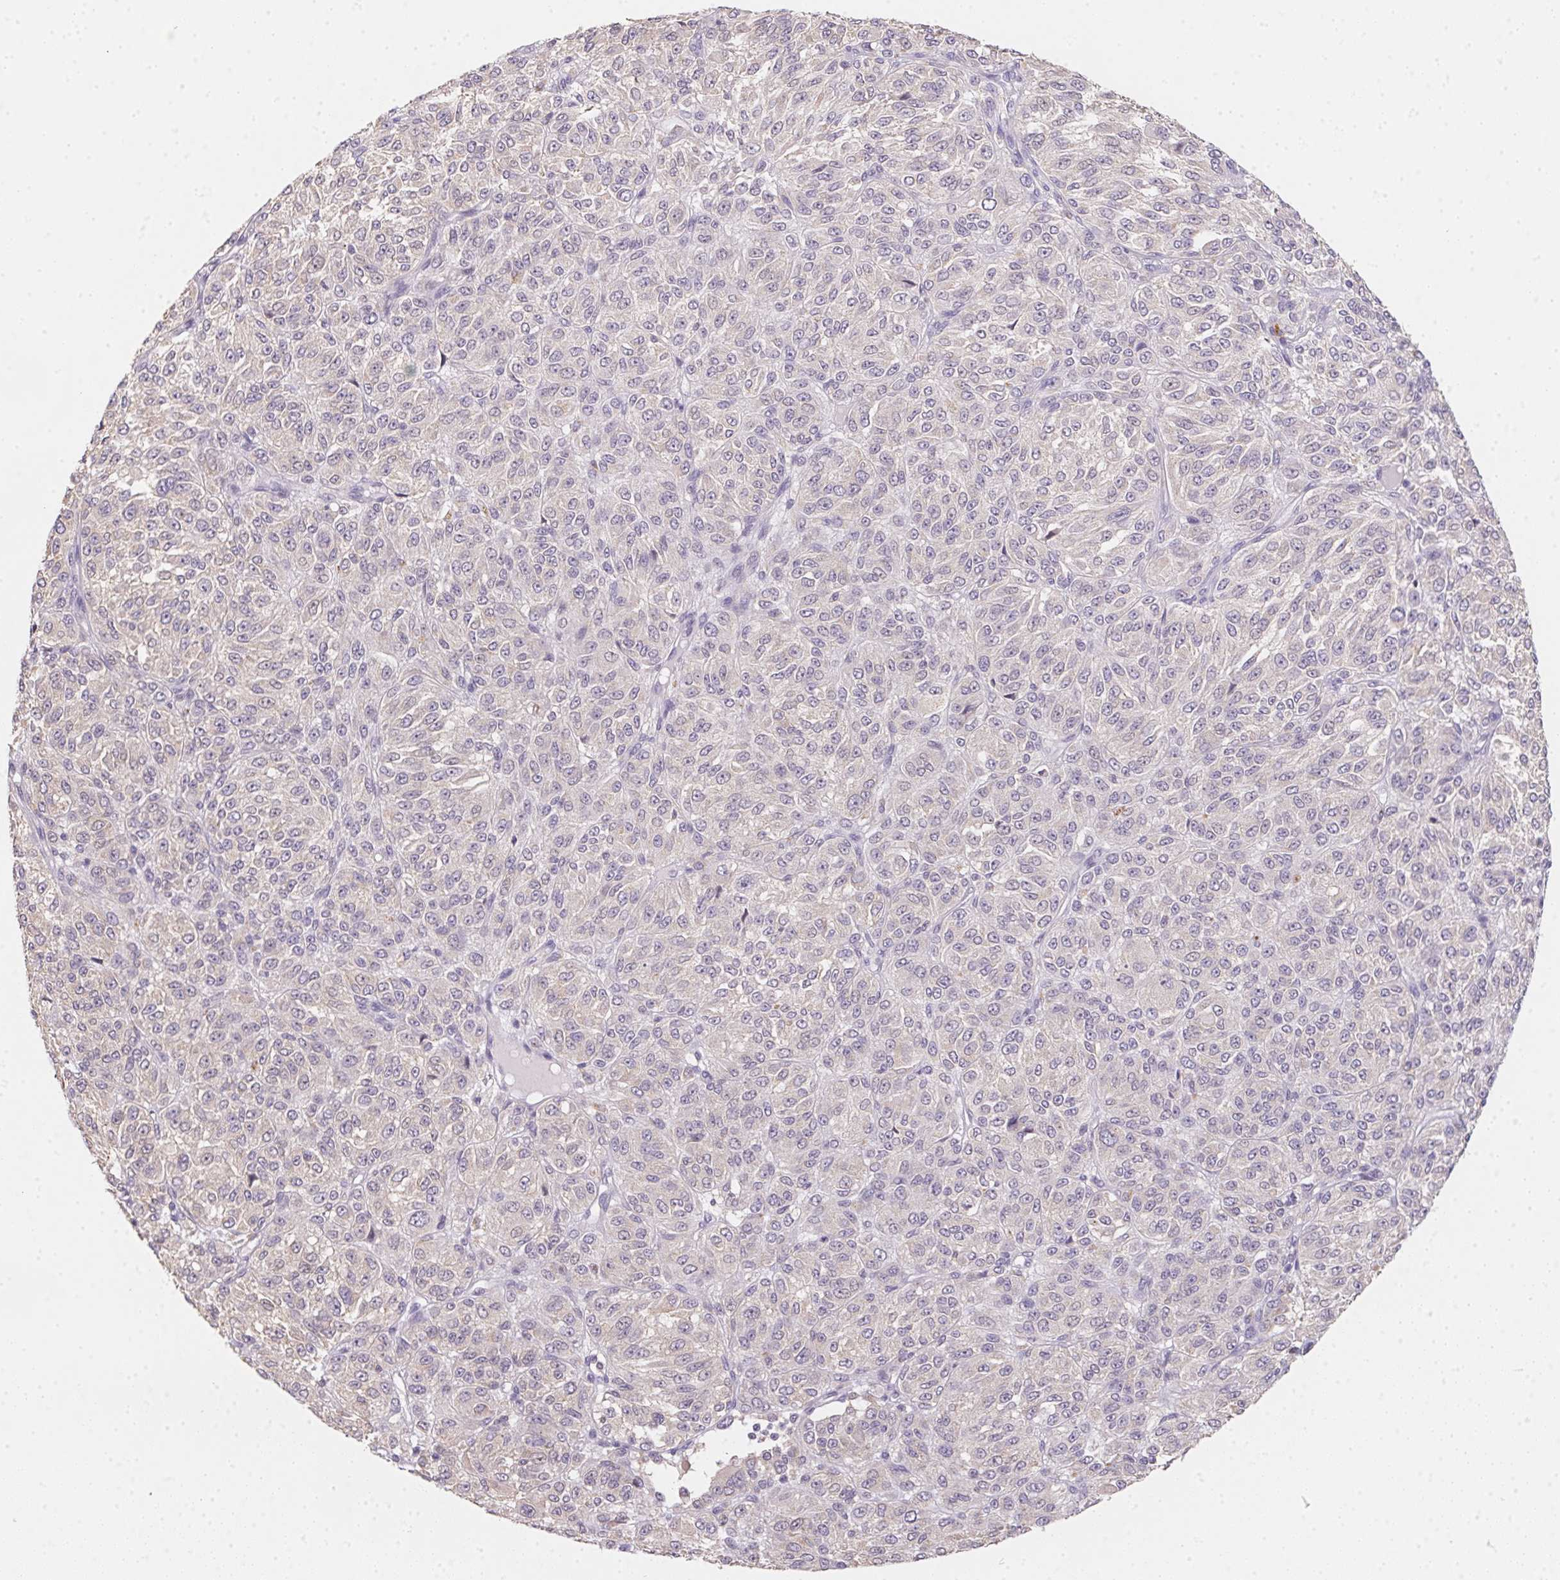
{"staining": {"intensity": "negative", "quantity": "none", "location": "none"}, "tissue": "melanoma", "cell_type": "Tumor cells", "image_type": "cancer", "snomed": [{"axis": "morphology", "description": "Malignant melanoma, Metastatic site"}, {"axis": "topography", "description": "Brain"}], "caption": "Human melanoma stained for a protein using IHC demonstrates no expression in tumor cells.", "gene": "SLC6A18", "patient": {"sex": "female", "age": 56}}